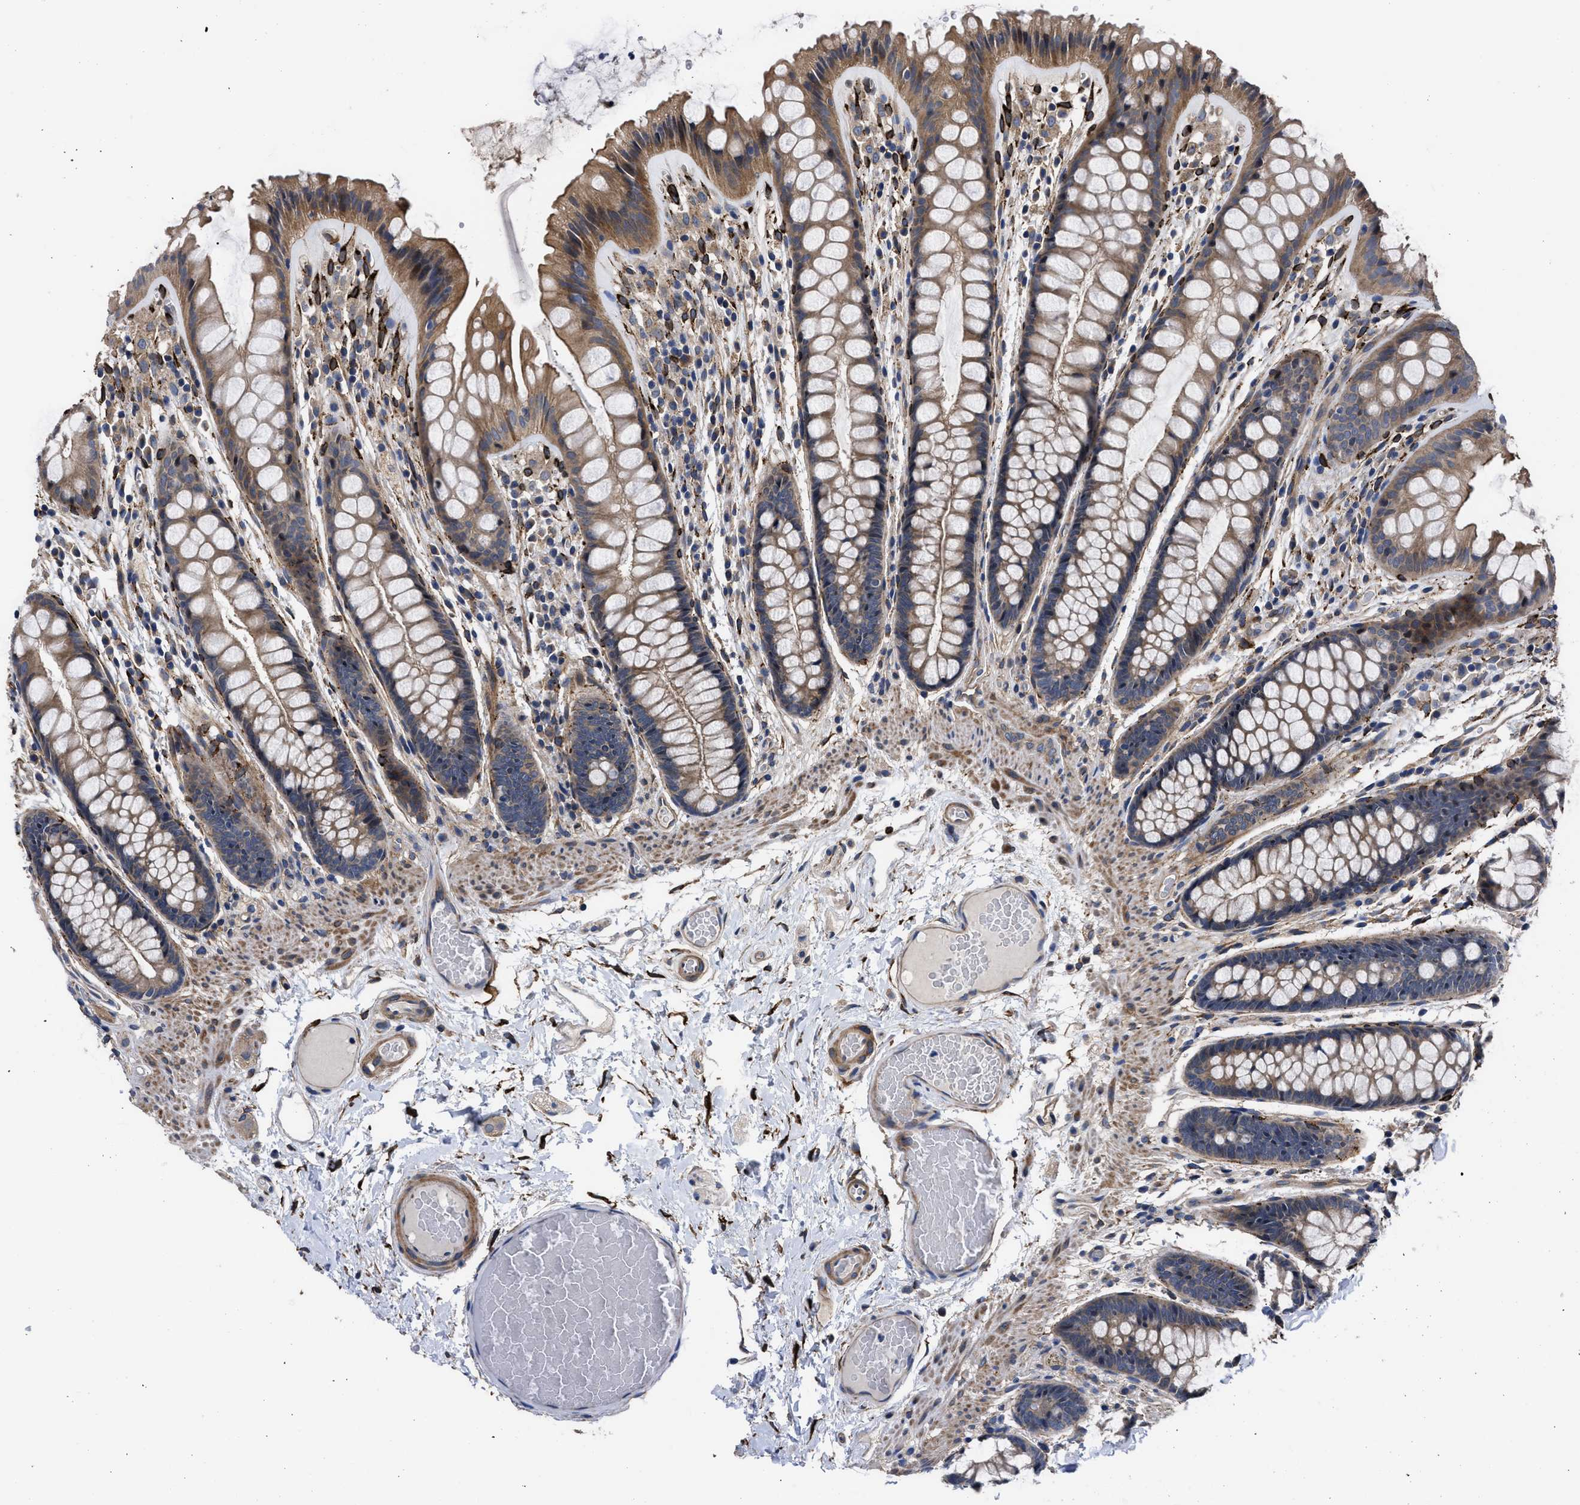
{"staining": {"intensity": "moderate", "quantity": "25%-75%", "location": "cytoplasmic/membranous"}, "tissue": "colon", "cell_type": "Endothelial cells", "image_type": "normal", "snomed": [{"axis": "morphology", "description": "Normal tissue, NOS"}, {"axis": "topography", "description": "Colon"}], "caption": "The immunohistochemical stain shows moderate cytoplasmic/membranous staining in endothelial cells of unremarkable colon. The staining was performed using DAB (3,3'-diaminobenzidine) to visualize the protein expression in brown, while the nuclei were stained in blue with hematoxylin (Magnification: 20x).", "gene": "SQLE", "patient": {"sex": "female", "age": 56}}